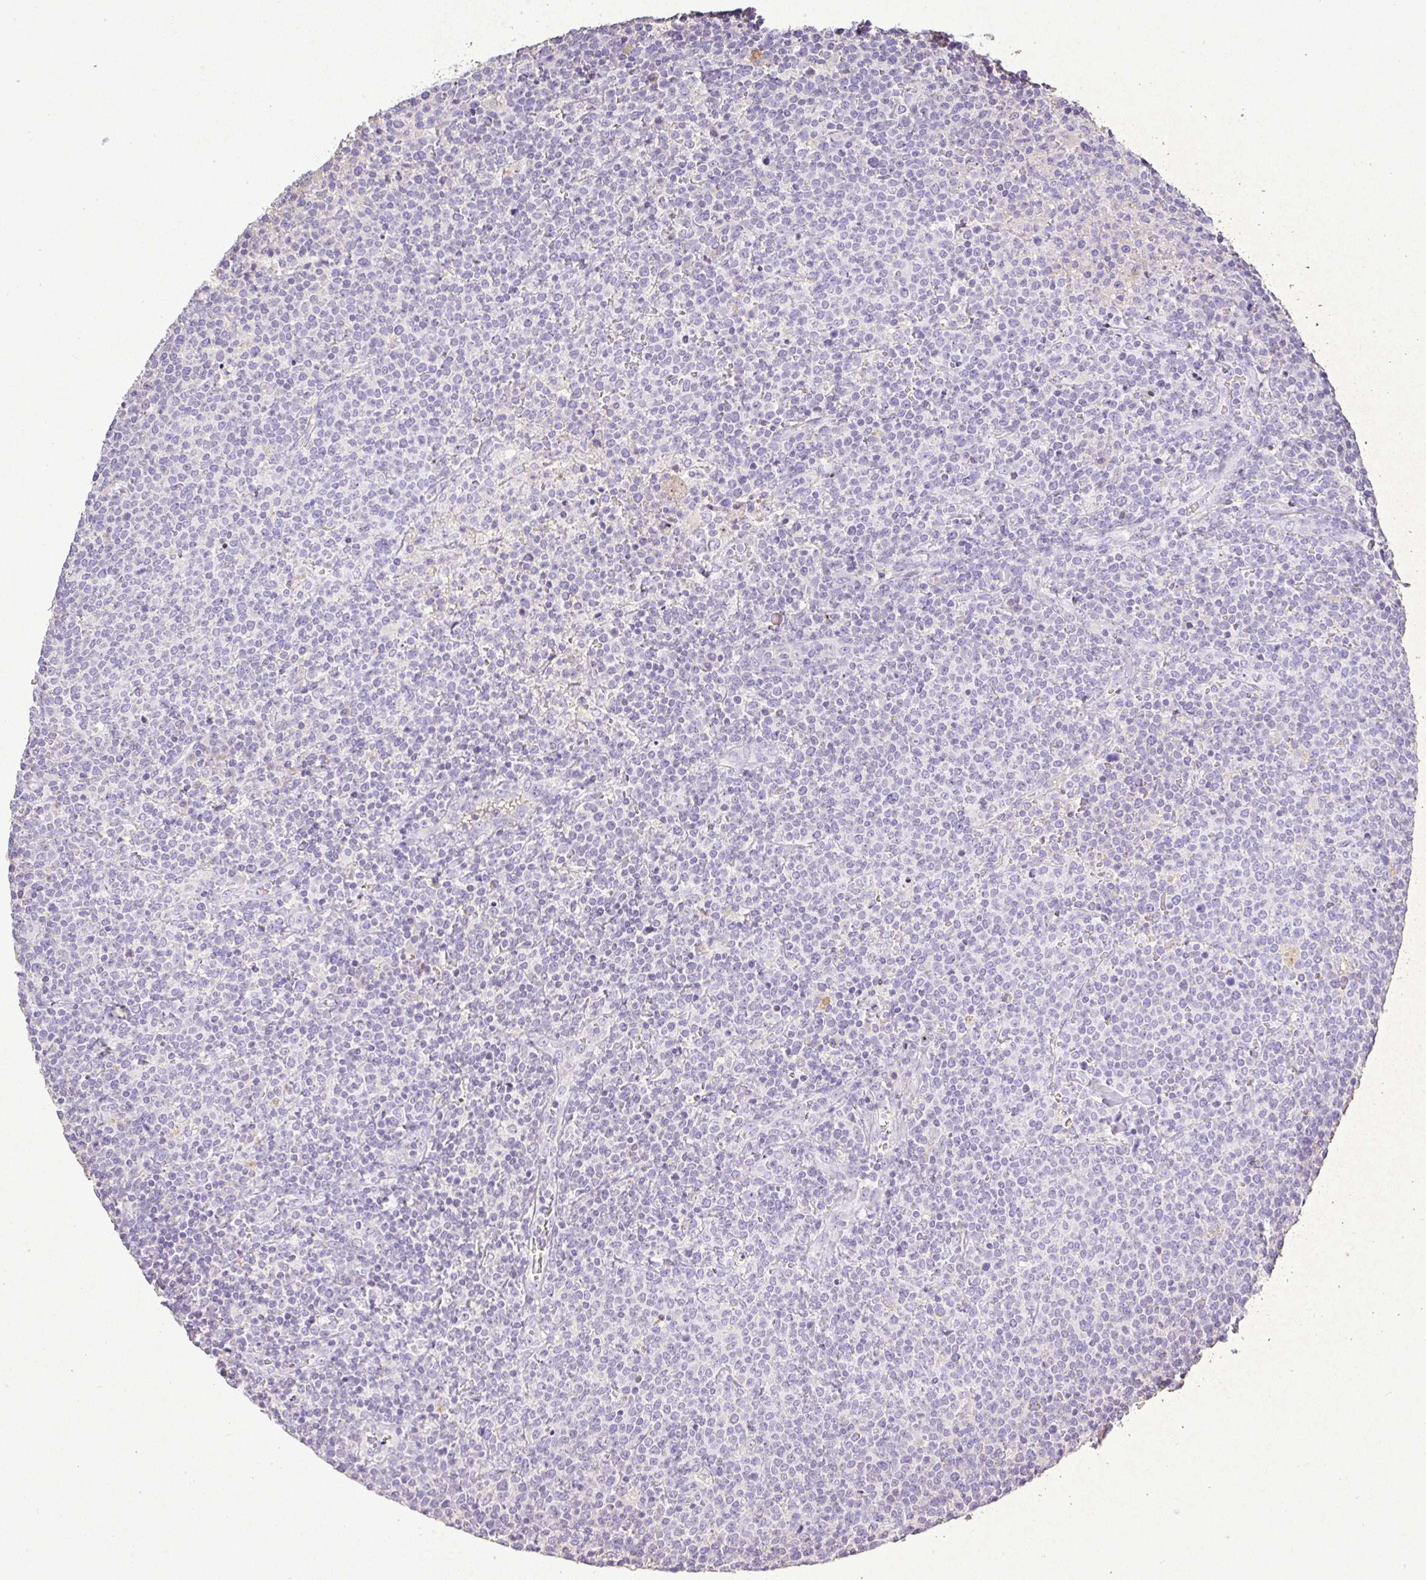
{"staining": {"intensity": "negative", "quantity": "none", "location": "none"}, "tissue": "lymphoma", "cell_type": "Tumor cells", "image_type": "cancer", "snomed": [{"axis": "morphology", "description": "Malignant lymphoma, non-Hodgkin's type, High grade"}, {"axis": "topography", "description": "Lymph node"}], "caption": "Human lymphoma stained for a protein using immunohistochemistry displays no expression in tumor cells.", "gene": "RPS2", "patient": {"sex": "male", "age": 61}}